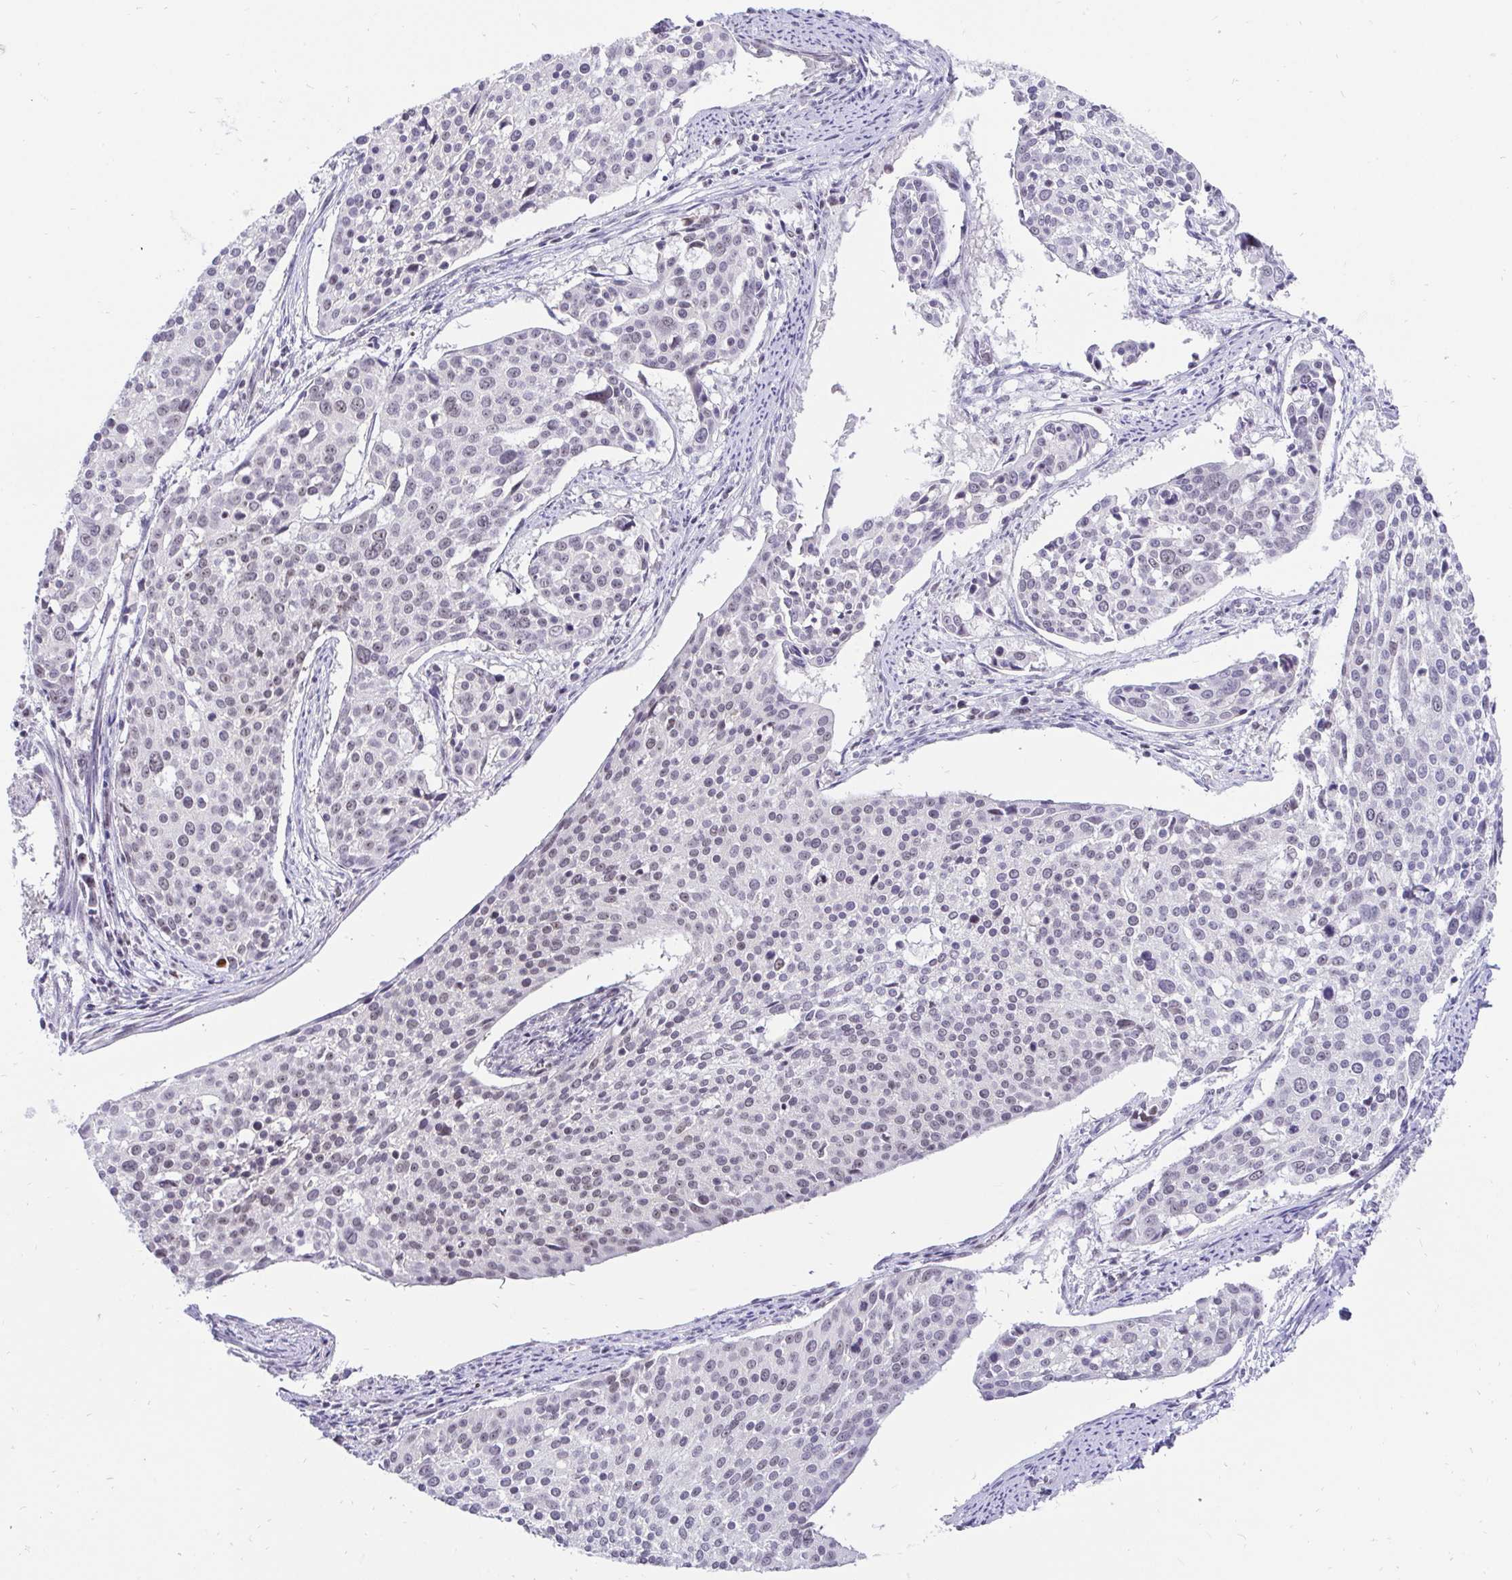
{"staining": {"intensity": "weak", "quantity": "25%-75%", "location": "nuclear"}, "tissue": "cervical cancer", "cell_type": "Tumor cells", "image_type": "cancer", "snomed": [{"axis": "morphology", "description": "Squamous cell carcinoma, NOS"}, {"axis": "topography", "description": "Cervix"}], "caption": "Weak nuclear expression is identified in approximately 25%-75% of tumor cells in cervical cancer. Nuclei are stained in blue.", "gene": "ZNF860", "patient": {"sex": "female", "age": 39}}